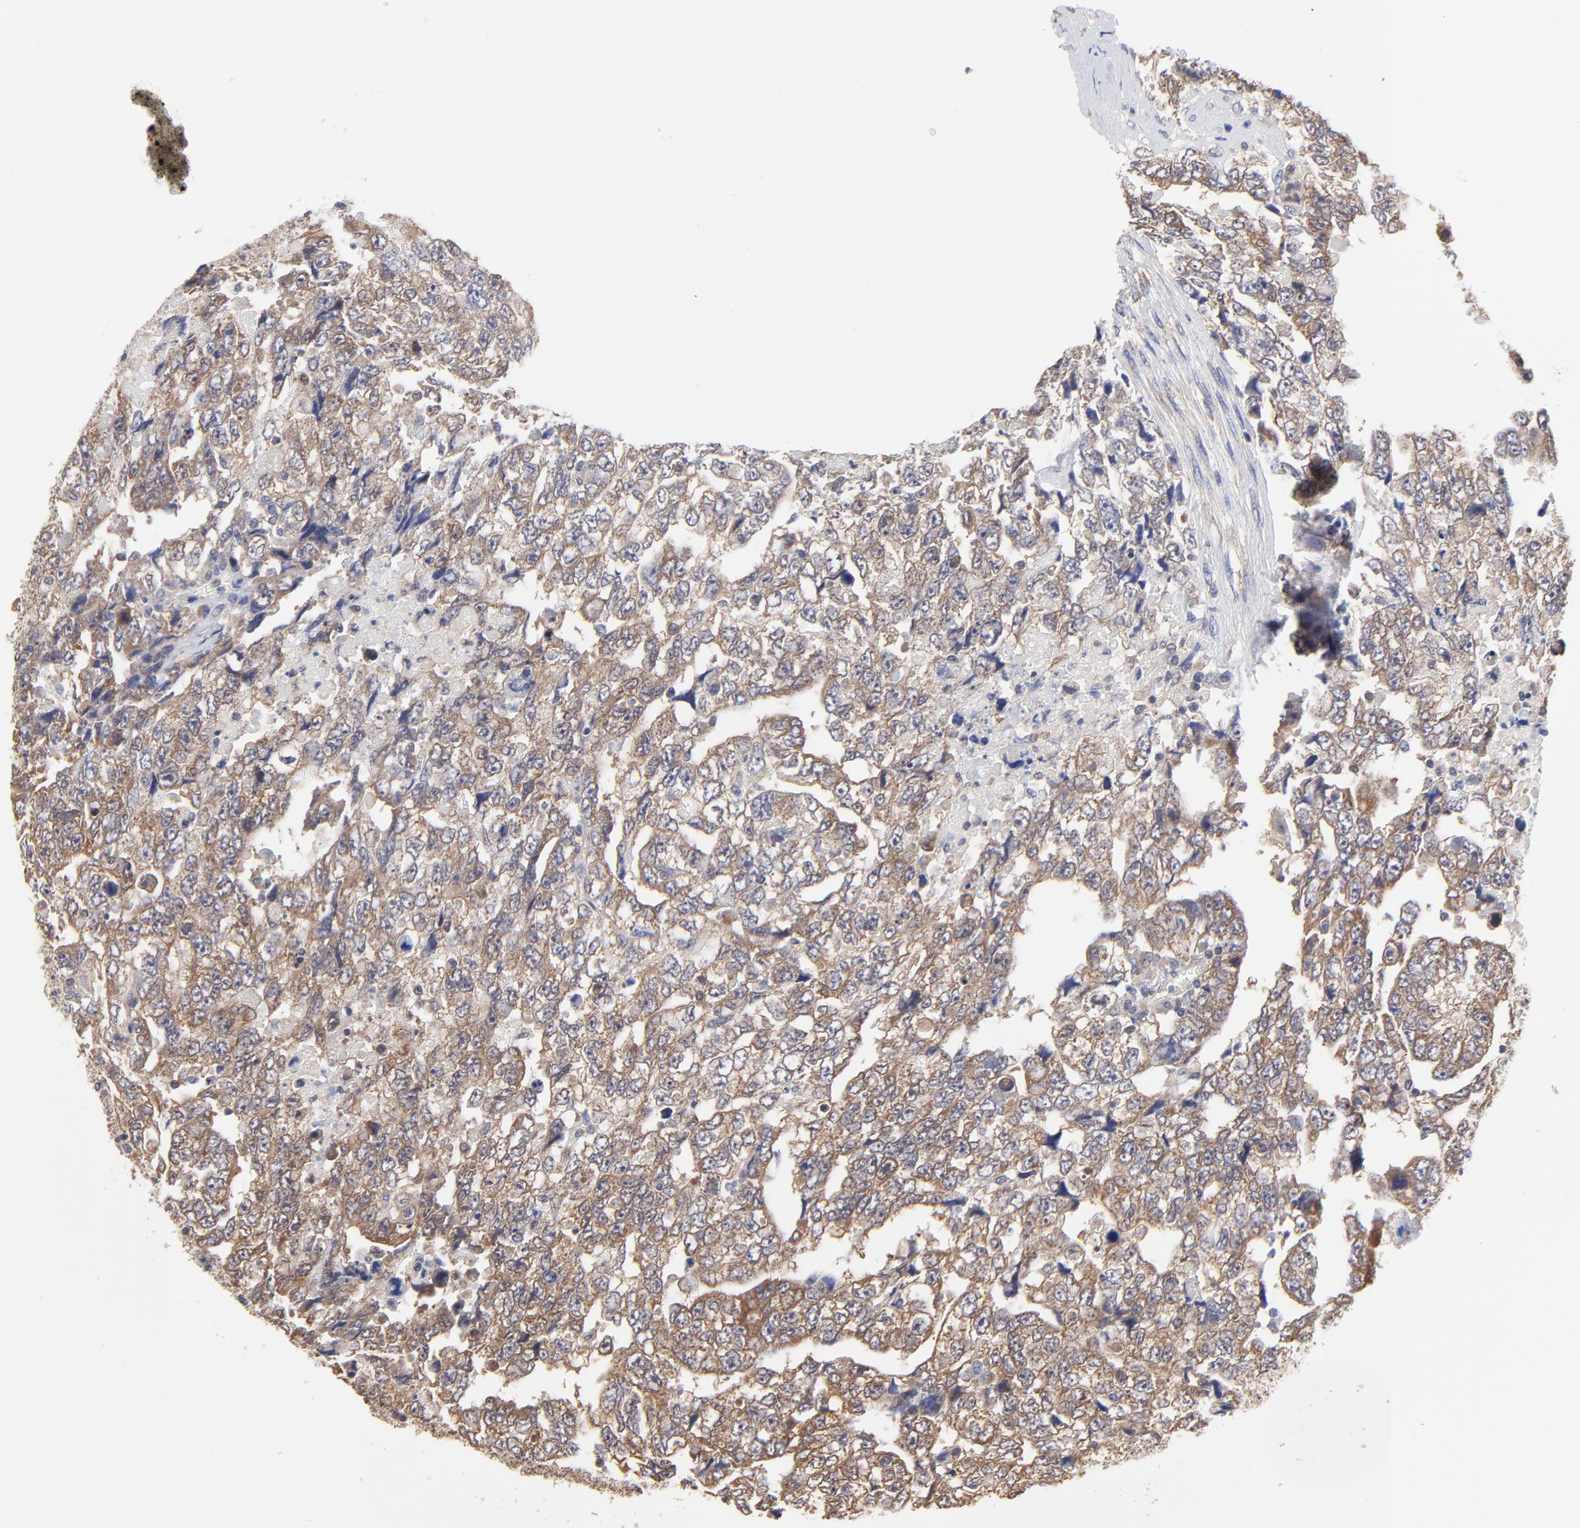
{"staining": {"intensity": "weak", "quantity": ">75%", "location": "cytoplasmic/membranous"}, "tissue": "testis cancer", "cell_type": "Tumor cells", "image_type": "cancer", "snomed": [{"axis": "morphology", "description": "Carcinoma, Embryonal, NOS"}, {"axis": "topography", "description": "Testis"}], "caption": "Protein staining exhibits weak cytoplasmic/membranous staining in approximately >75% of tumor cells in embryonal carcinoma (testis).", "gene": "PCMT1", "patient": {"sex": "male", "age": 36}}